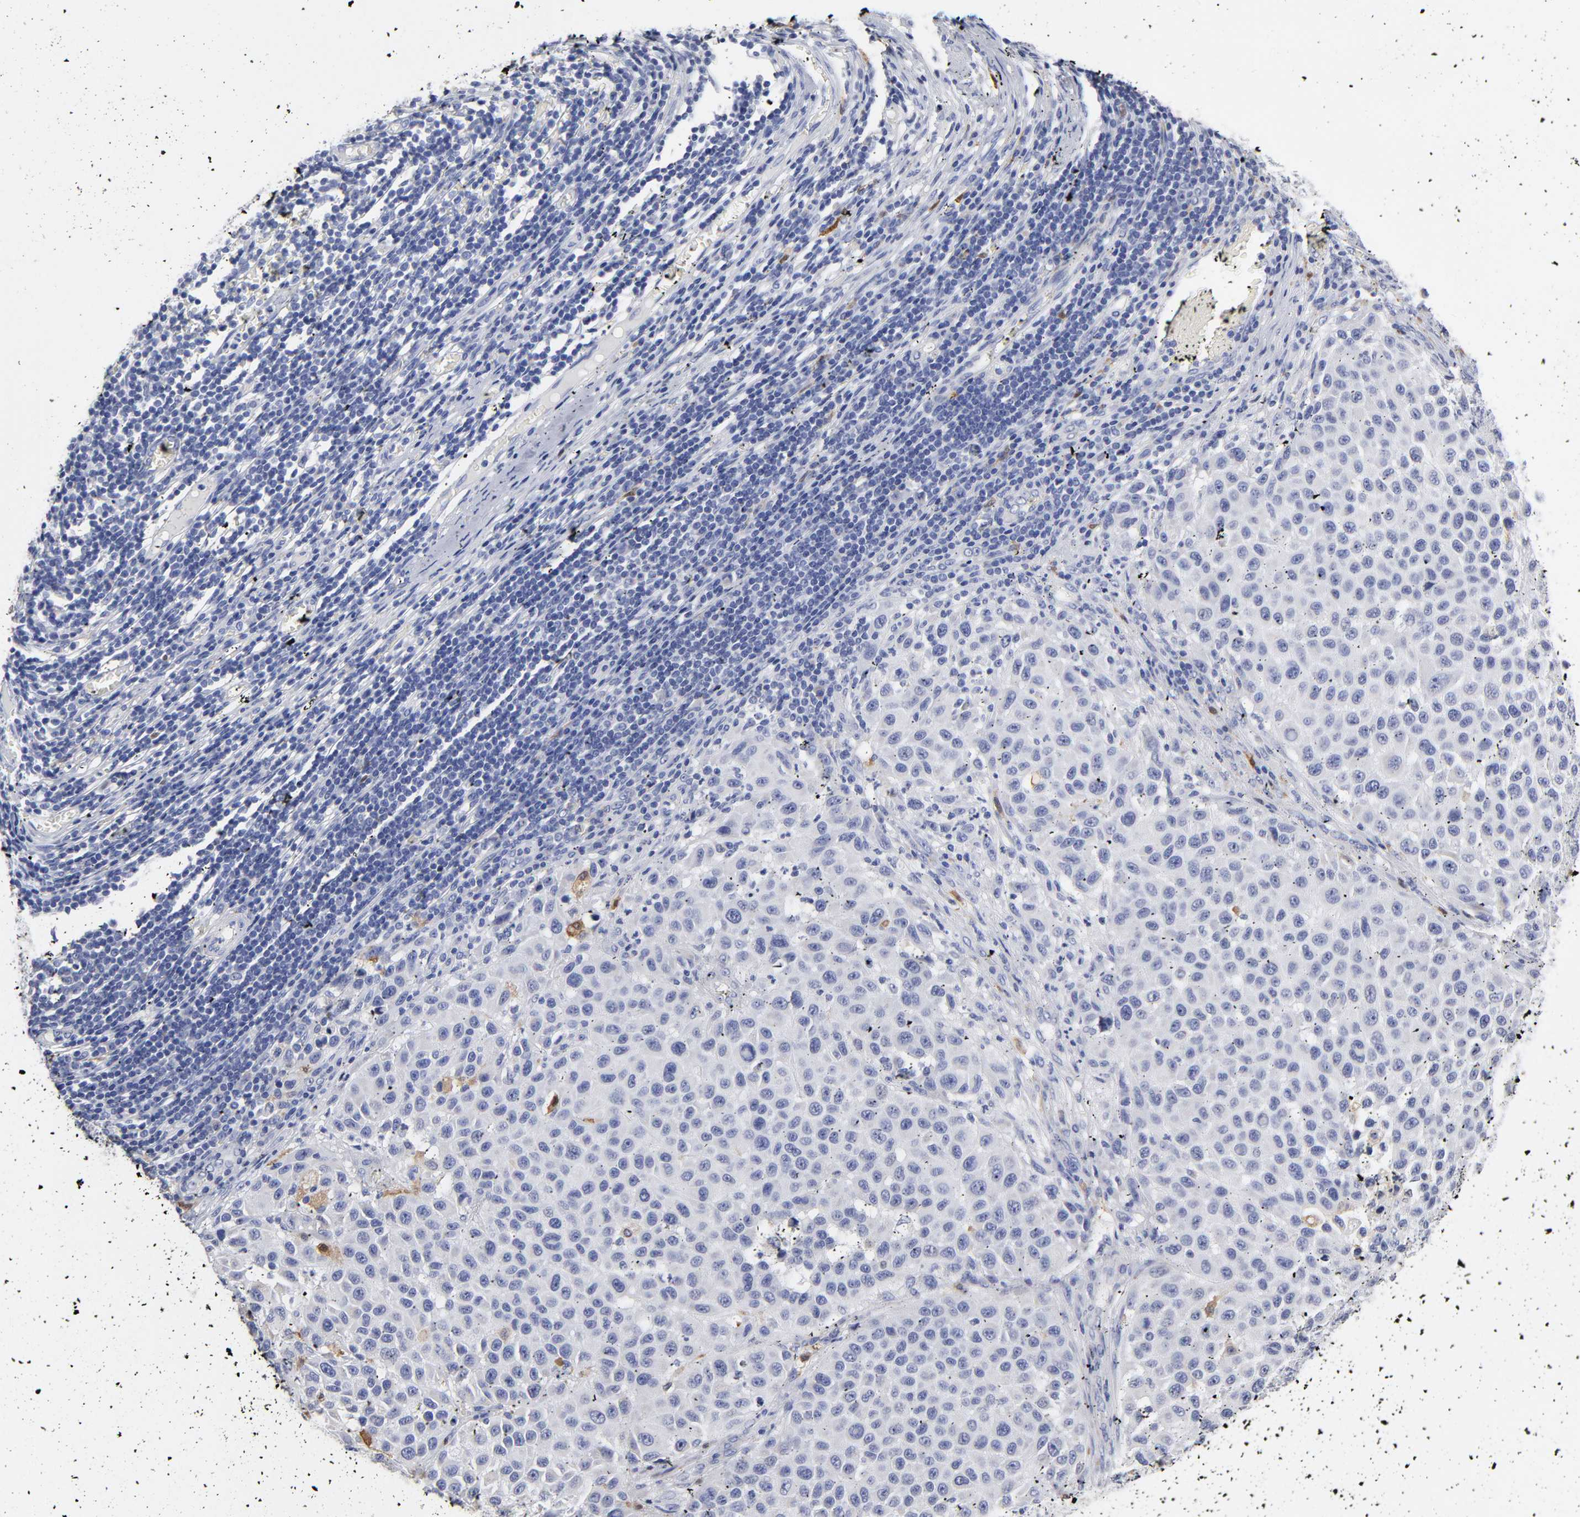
{"staining": {"intensity": "negative", "quantity": "none", "location": "none"}, "tissue": "melanoma", "cell_type": "Tumor cells", "image_type": "cancer", "snomed": [{"axis": "morphology", "description": "Malignant melanoma, Metastatic site"}, {"axis": "topography", "description": "Lymph node"}], "caption": "Tumor cells show no significant positivity in melanoma. (Brightfield microscopy of DAB immunohistochemistry (IHC) at high magnification).", "gene": "PTP4A1", "patient": {"sex": "male", "age": 61}}